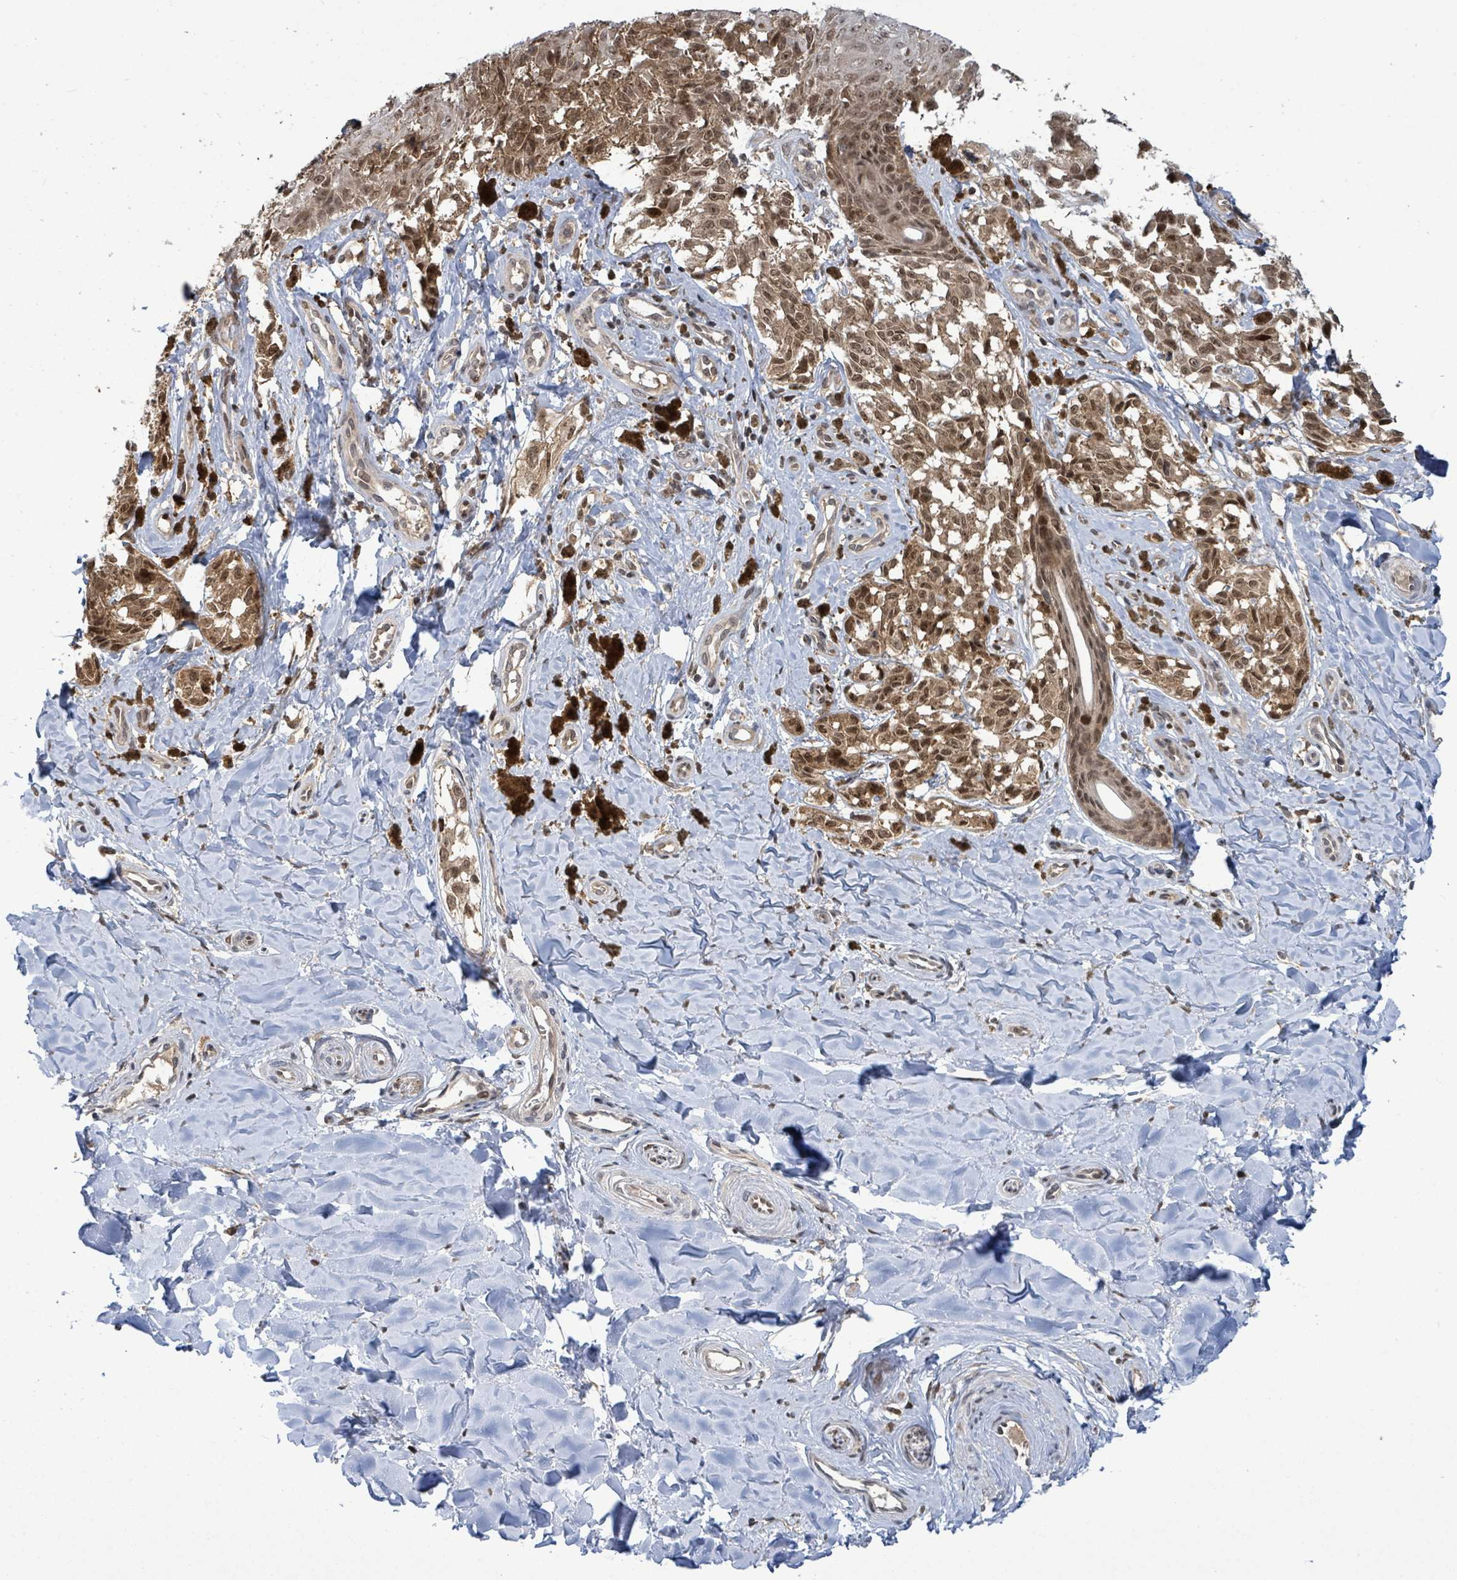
{"staining": {"intensity": "moderate", "quantity": ">75%", "location": "cytoplasmic/membranous,nuclear"}, "tissue": "melanoma", "cell_type": "Tumor cells", "image_type": "cancer", "snomed": [{"axis": "morphology", "description": "Malignant melanoma, NOS"}, {"axis": "topography", "description": "Skin"}], "caption": "Moderate cytoplasmic/membranous and nuclear expression is identified in about >75% of tumor cells in melanoma. (DAB (3,3'-diaminobenzidine) = brown stain, brightfield microscopy at high magnification).", "gene": "FBXO6", "patient": {"sex": "female", "age": 65}}